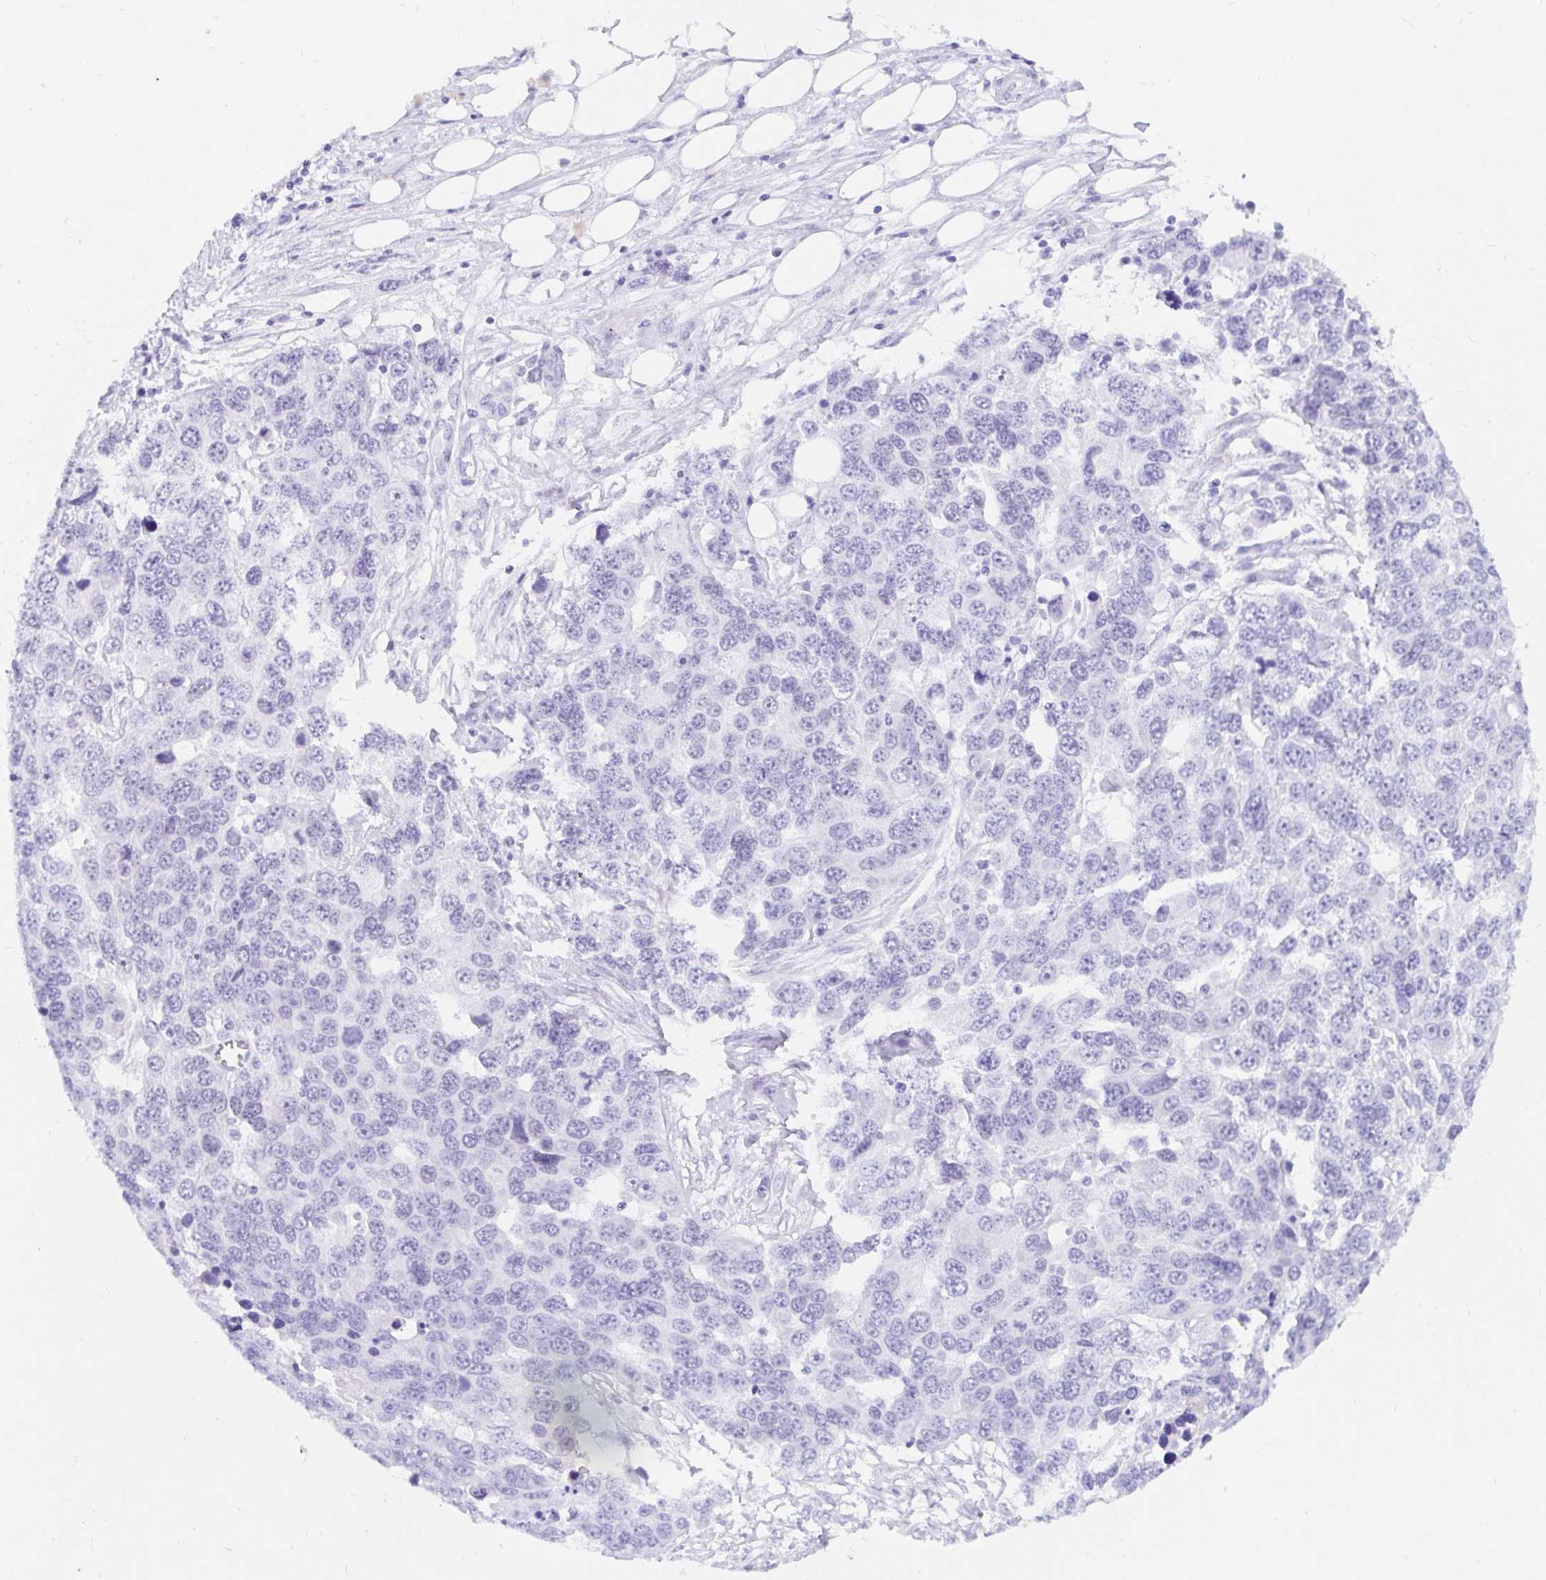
{"staining": {"intensity": "negative", "quantity": "none", "location": "none"}, "tissue": "ovarian cancer", "cell_type": "Tumor cells", "image_type": "cancer", "snomed": [{"axis": "morphology", "description": "Cystadenocarcinoma, serous, NOS"}, {"axis": "topography", "description": "Ovary"}], "caption": "DAB (3,3'-diaminobenzidine) immunohistochemical staining of human serous cystadenocarcinoma (ovarian) displays no significant staining in tumor cells.", "gene": "OR6T1", "patient": {"sex": "female", "age": 76}}